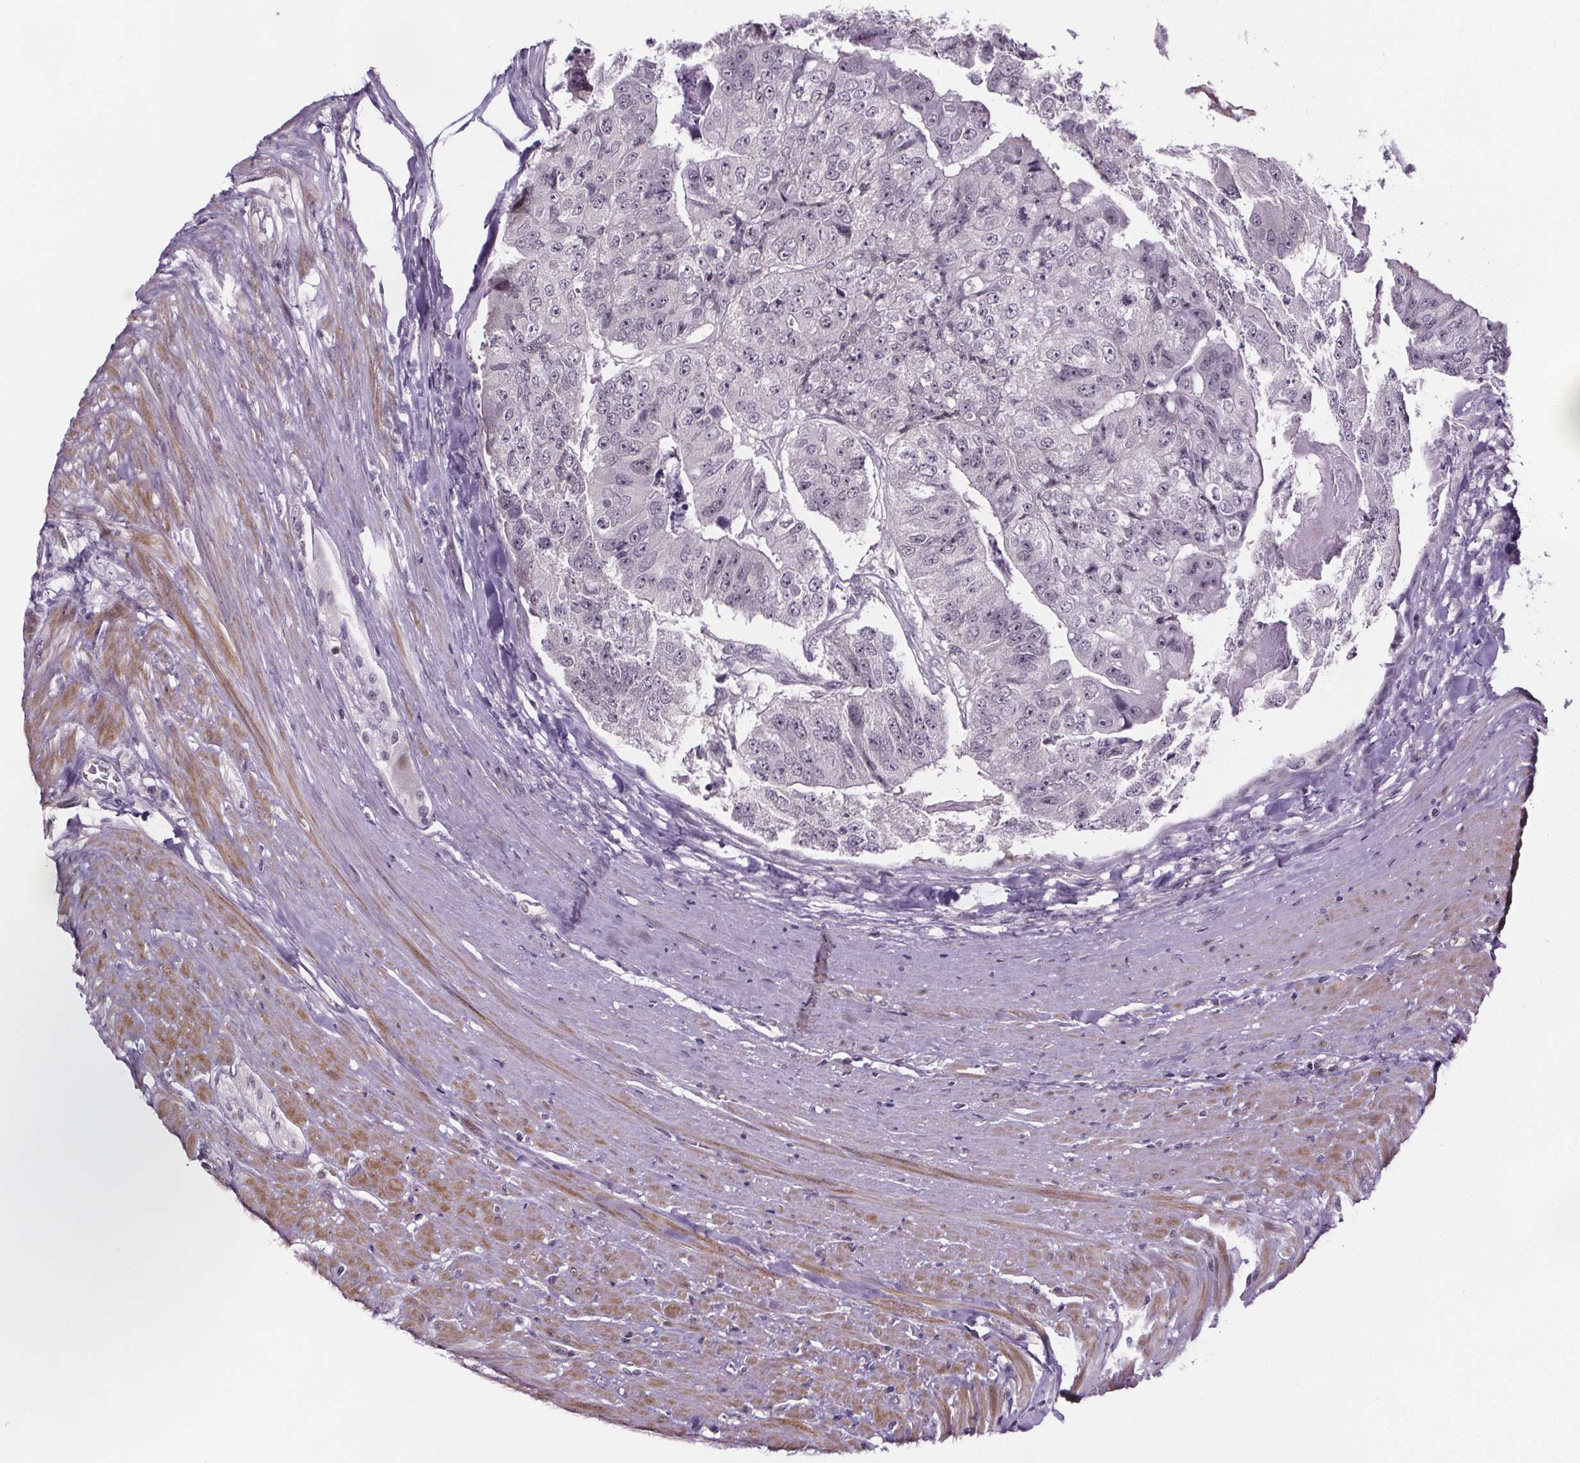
{"staining": {"intensity": "negative", "quantity": "none", "location": "none"}, "tissue": "colorectal cancer", "cell_type": "Tumor cells", "image_type": "cancer", "snomed": [{"axis": "morphology", "description": "Adenocarcinoma, NOS"}, {"axis": "topography", "description": "Colon"}], "caption": "Photomicrograph shows no significant protein expression in tumor cells of adenocarcinoma (colorectal). (DAB IHC with hematoxylin counter stain).", "gene": "TTC12", "patient": {"sex": "female", "age": 67}}